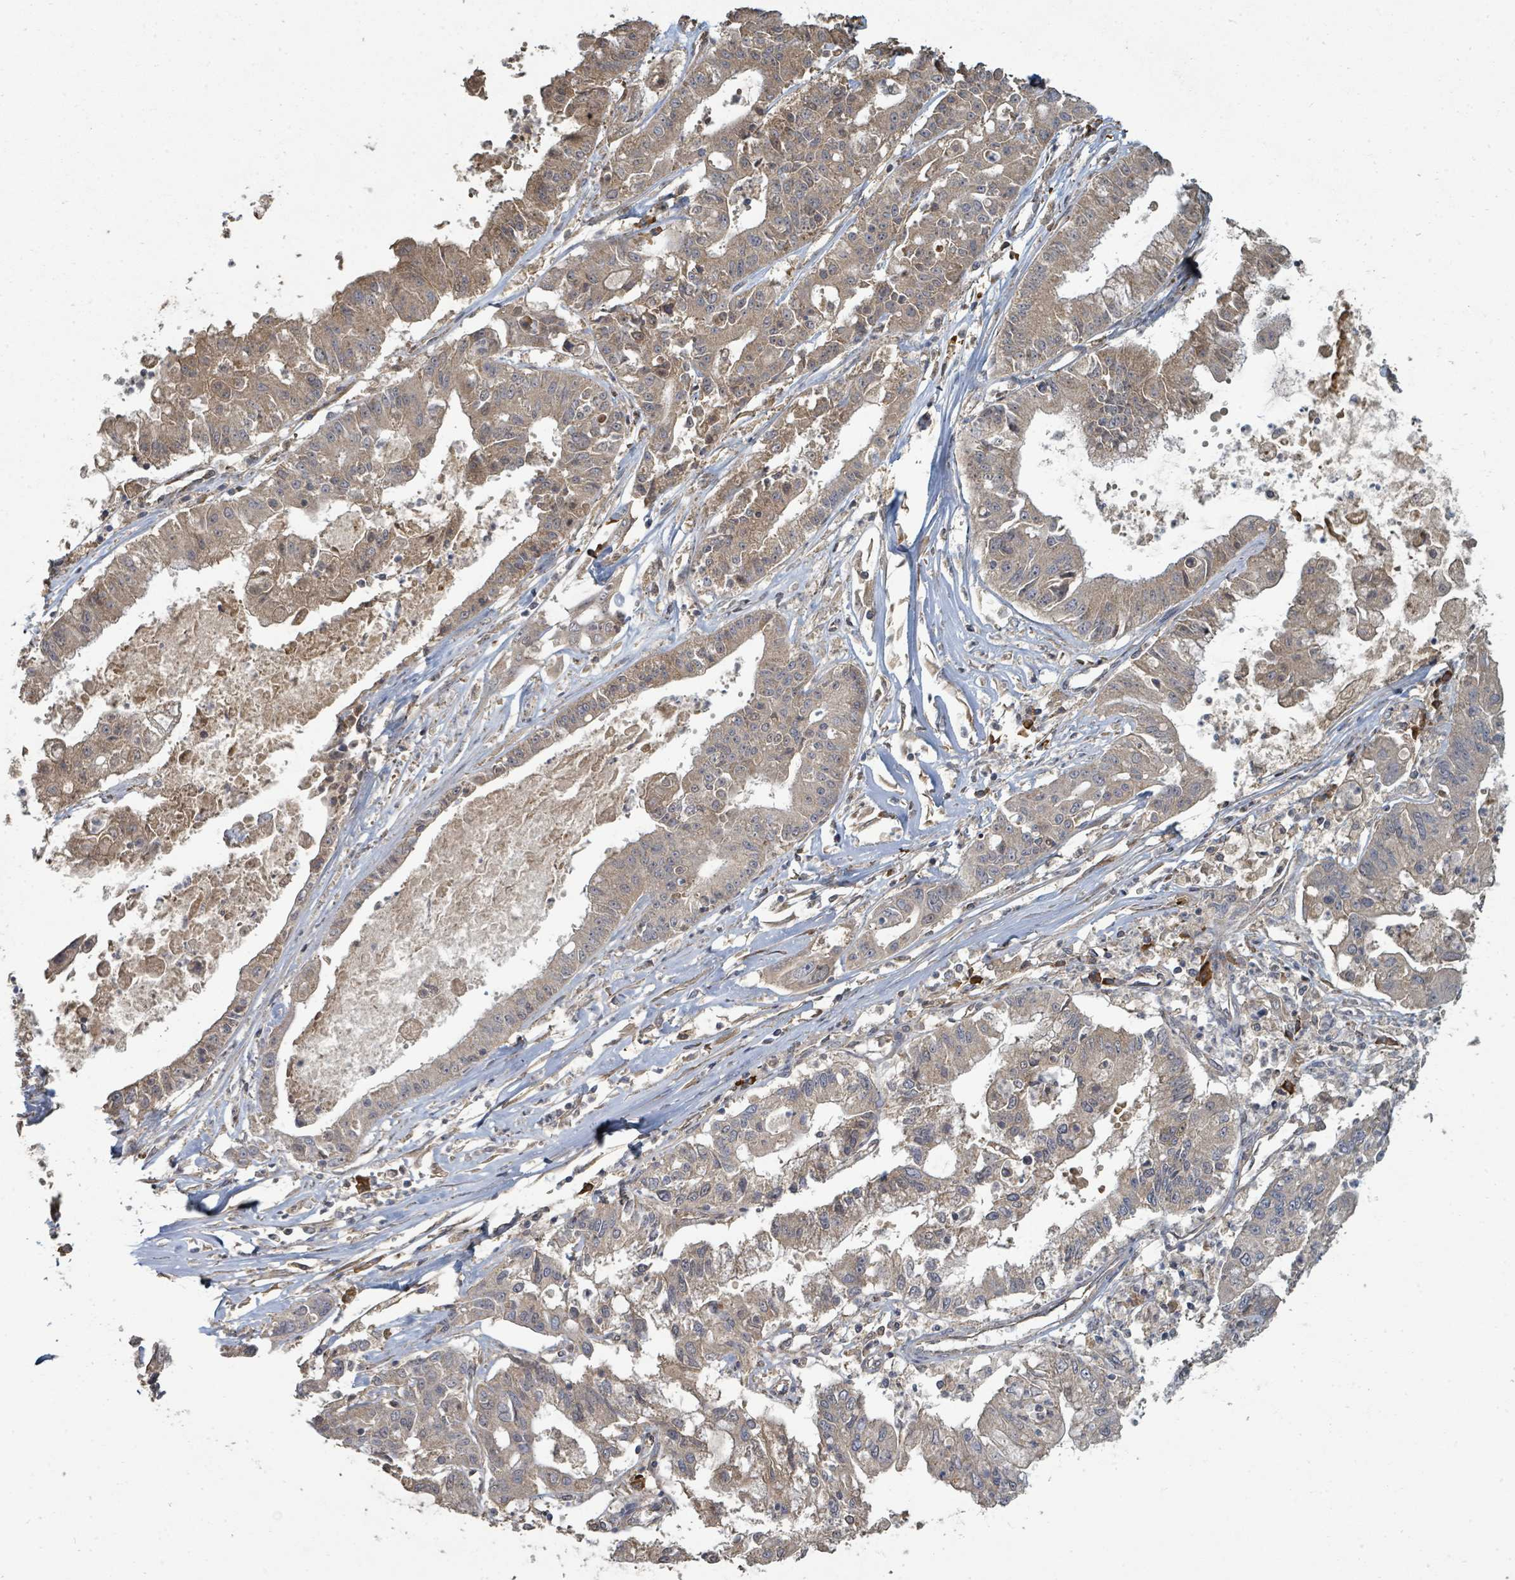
{"staining": {"intensity": "moderate", "quantity": ">75%", "location": "cytoplasmic/membranous"}, "tissue": "ovarian cancer", "cell_type": "Tumor cells", "image_type": "cancer", "snomed": [{"axis": "morphology", "description": "Cystadenocarcinoma, mucinous, NOS"}, {"axis": "topography", "description": "Ovary"}], "caption": "Brown immunohistochemical staining in ovarian cancer shows moderate cytoplasmic/membranous staining in approximately >75% of tumor cells.", "gene": "WDFY1", "patient": {"sex": "female", "age": 70}}